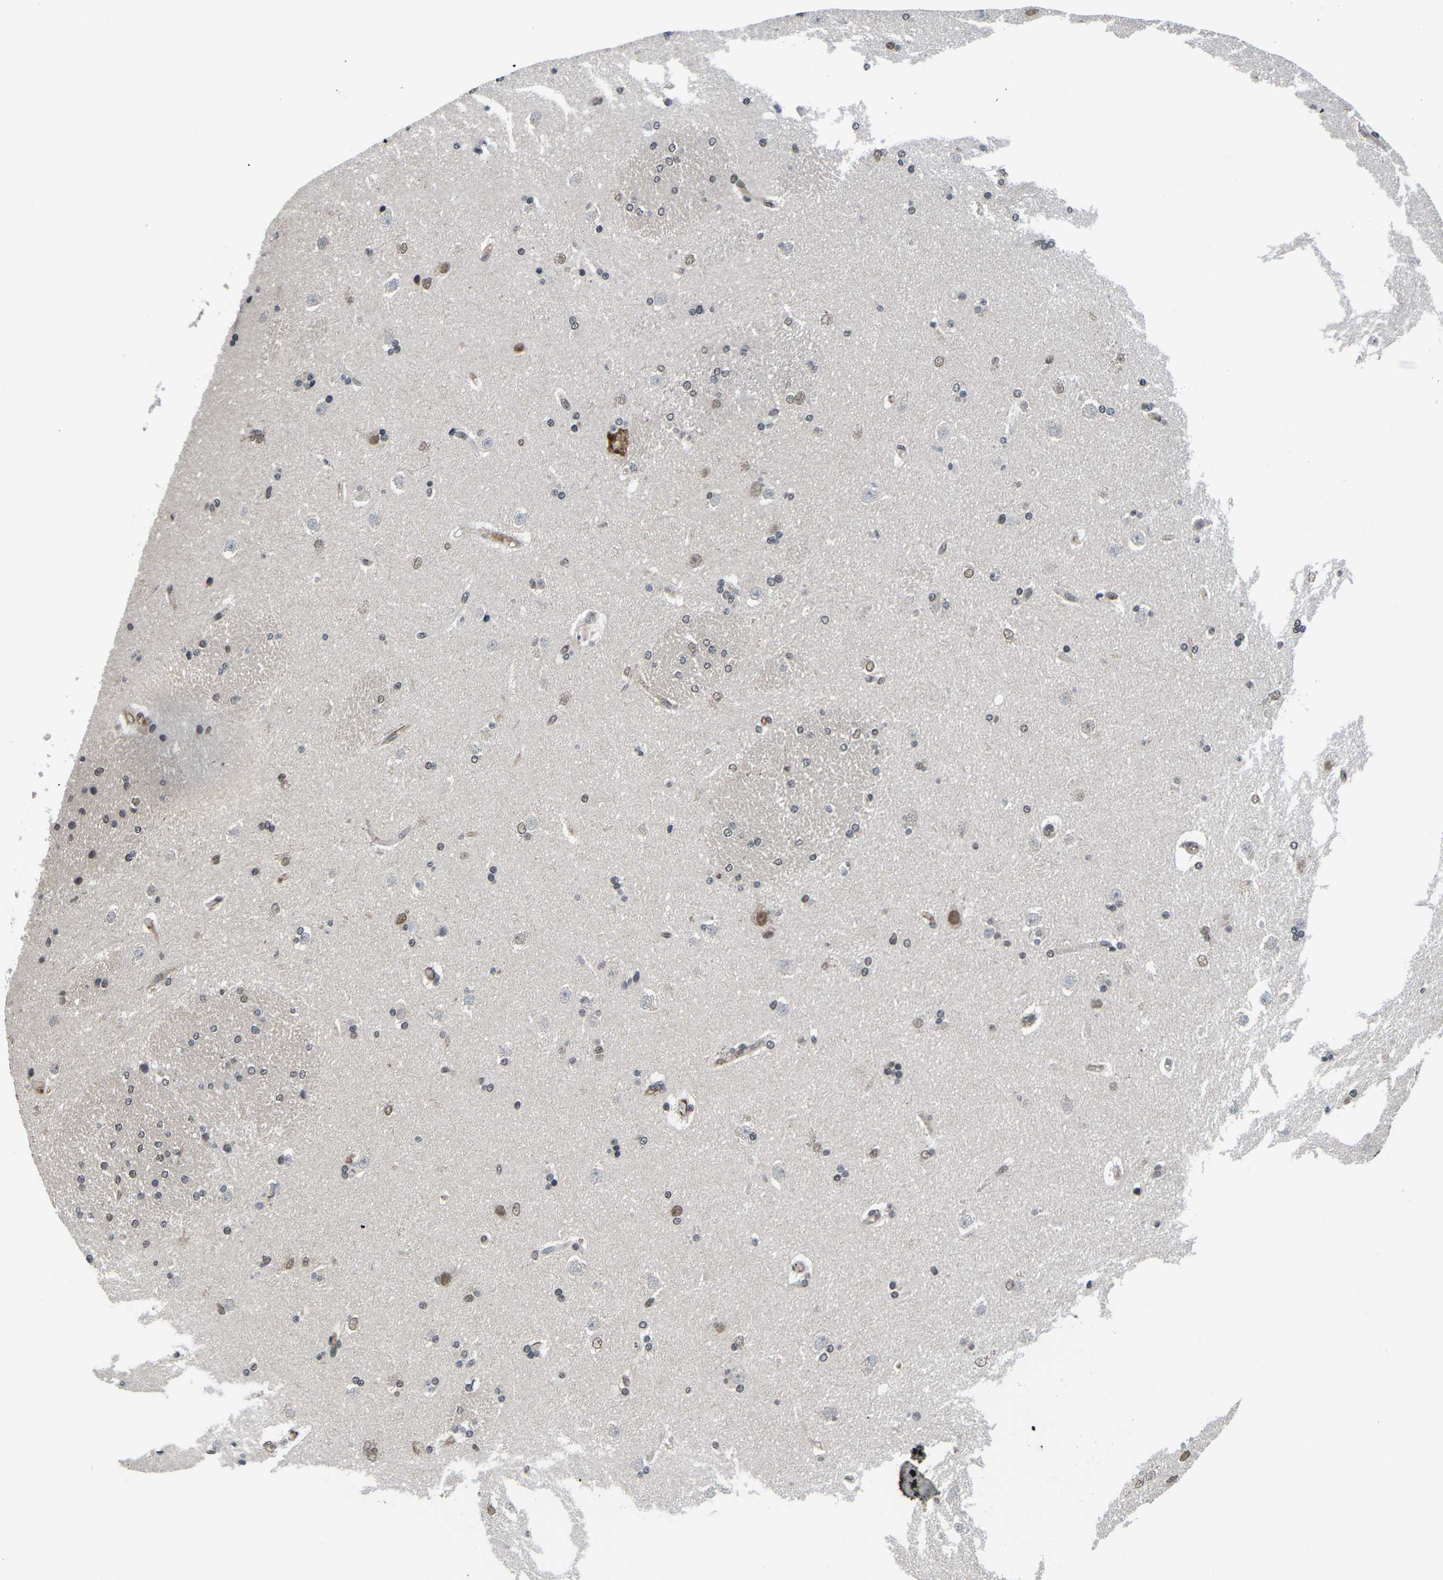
{"staining": {"intensity": "weak", "quantity": "25%-75%", "location": "nuclear"}, "tissue": "caudate", "cell_type": "Glial cells", "image_type": "normal", "snomed": [{"axis": "morphology", "description": "Normal tissue, NOS"}, {"axis": "topography", "description": "Lateral ventricle wall"}], "caption": "High-magnification brightfield microscopy of unremarkable caudate stained with DAB (3,3'-diaminobenzidine) (brown) and counterstained with hematoxylin (blue). glial cells exhibit weak nuclear positivity is appreciated in approximately25%-75% of cells.", "gene": "CCNE1", "patient": {"sex": "female", "age": 19}}